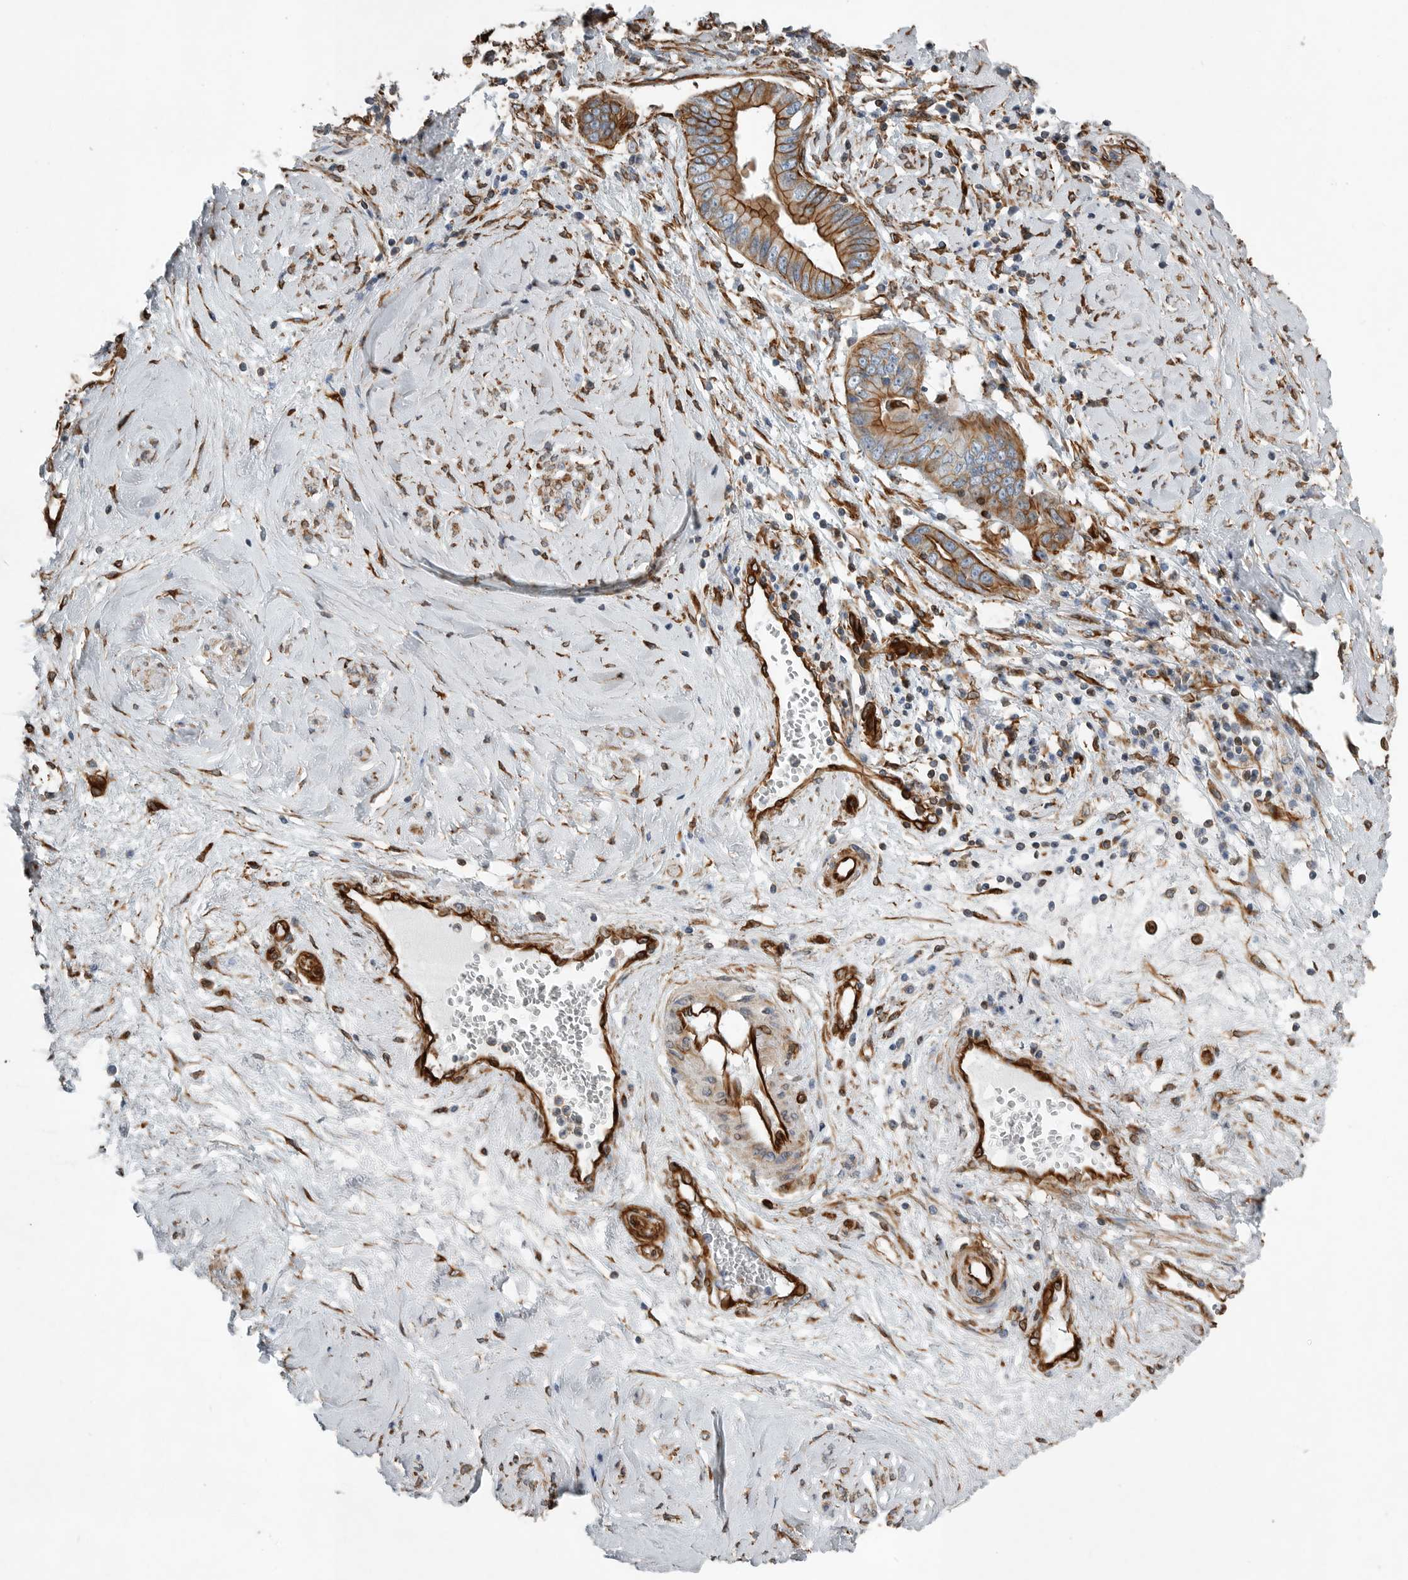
{"staining": {"intensity": "strong", "quantity": ">75%", "location": "cytoplasmic/membranous"}, "tissue": "cervical cancer", "cell_type": "Tumor cells", "image_type": "cancer", "snomed": [{"axis": "morphology", "description": "Adenocarcinoma, NOS"}, {"axis": "topography", "description": "Cervix"}], "caption": "The micrograph demonstrates immunohistochemical staining of cervical cancer (adenocarcinoma). There is strong cytoplasmic/membranous staining is present in about >75% of tumor cells.", "gene": "PLEC", "patient": {"sex": "female", "age": 44}}